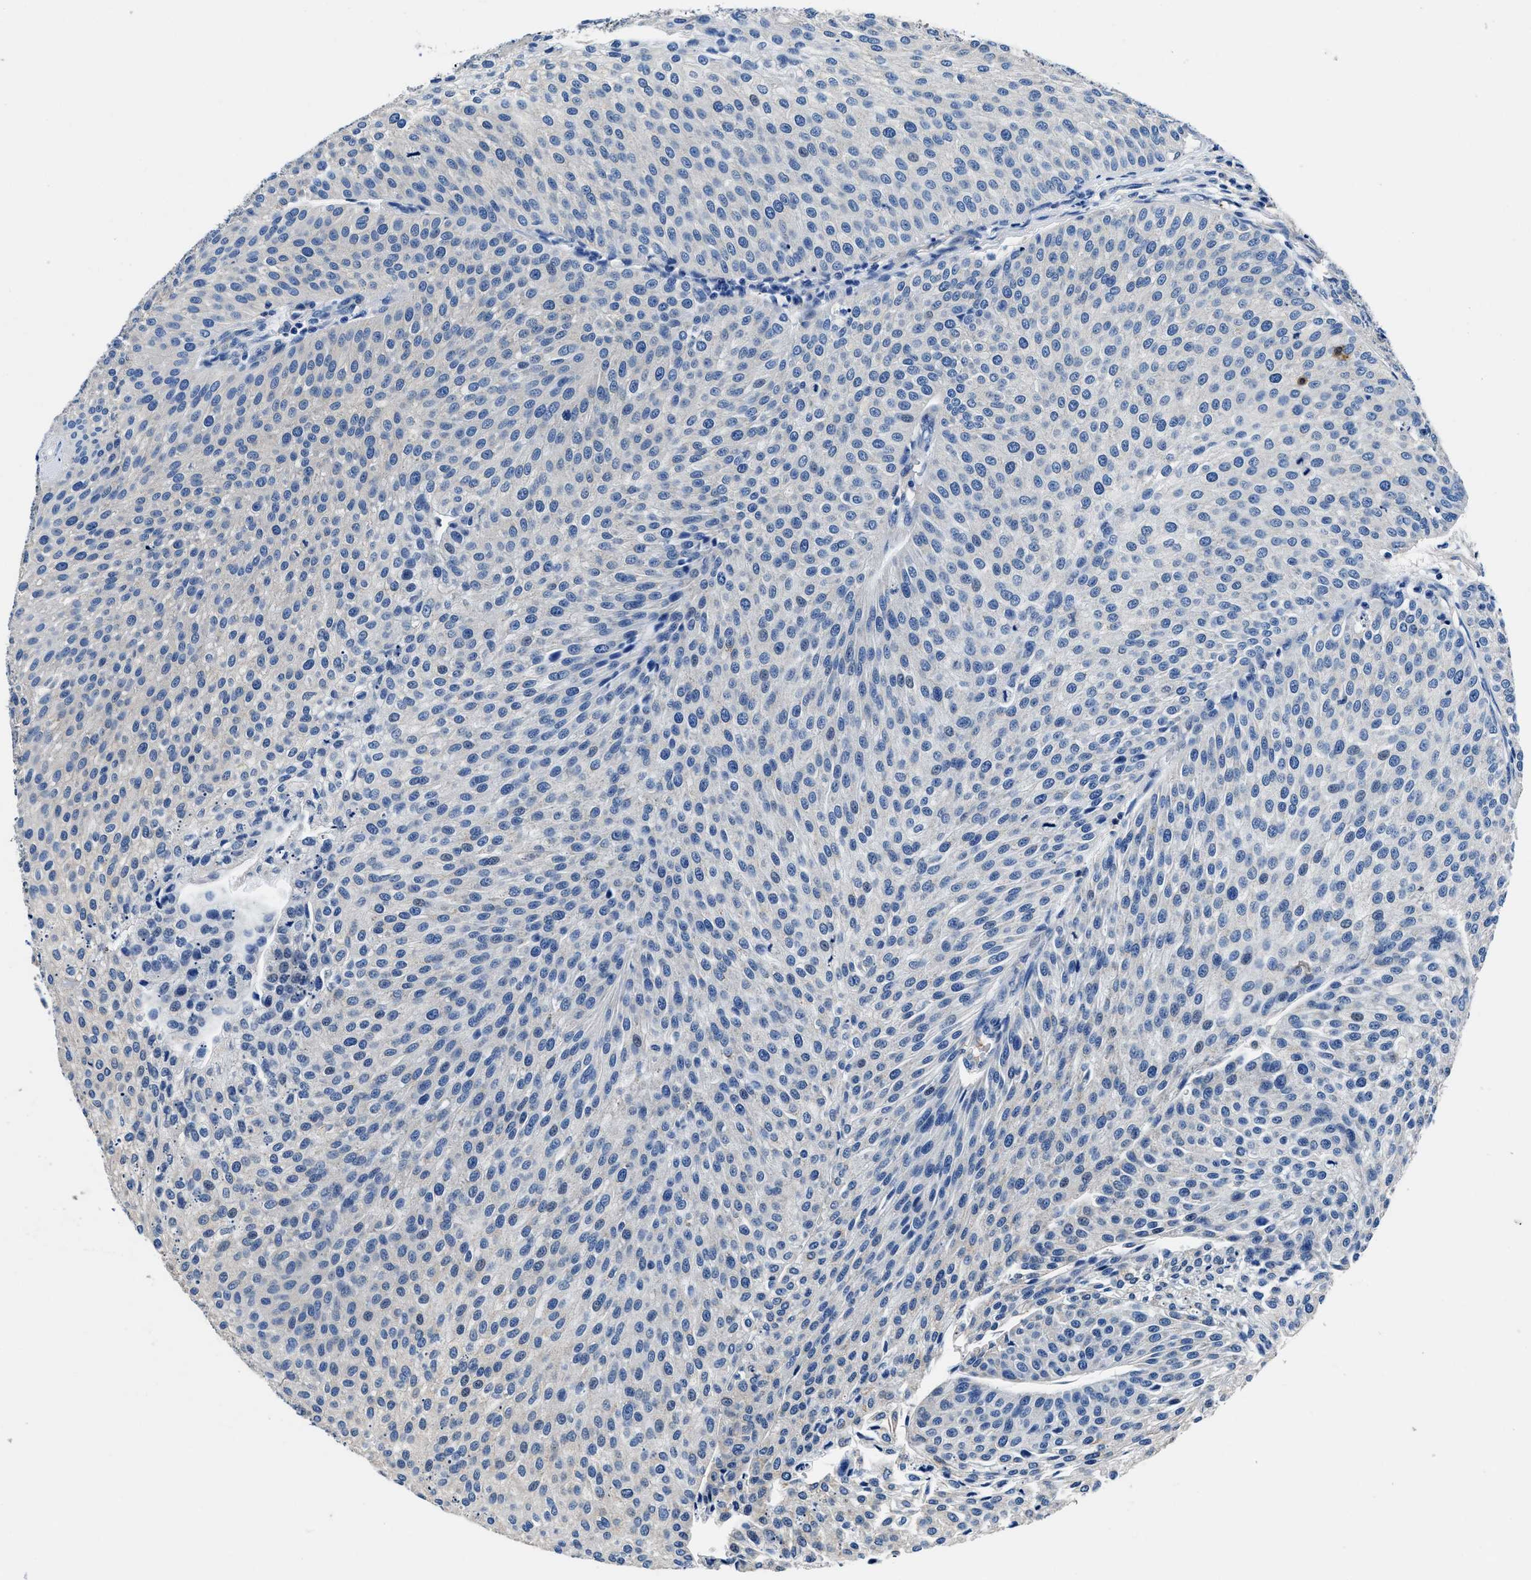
{"staining": {"intensity": "negative", "quantity": "none", "location": "none"}, "tissue": "urothelial cancer", "cell_type": "Tumor cells", "image_type": "cancer", "snomed": [{"axis": "morphology", "description": "Urothelial carcinoma, Low grade"}, {"axis": "topography", "description": "Smooth muscle"}, {"axis": "topography", "description": "Urinary bladder"}], "caption": "DAB (3,3'-diaminobenzidine) immunohistochemical staining of human urothelial cancer reveals no significant expression in tumor cells.", "gene": "NEU1", "patient": {"sex": "male", "age": 60}}